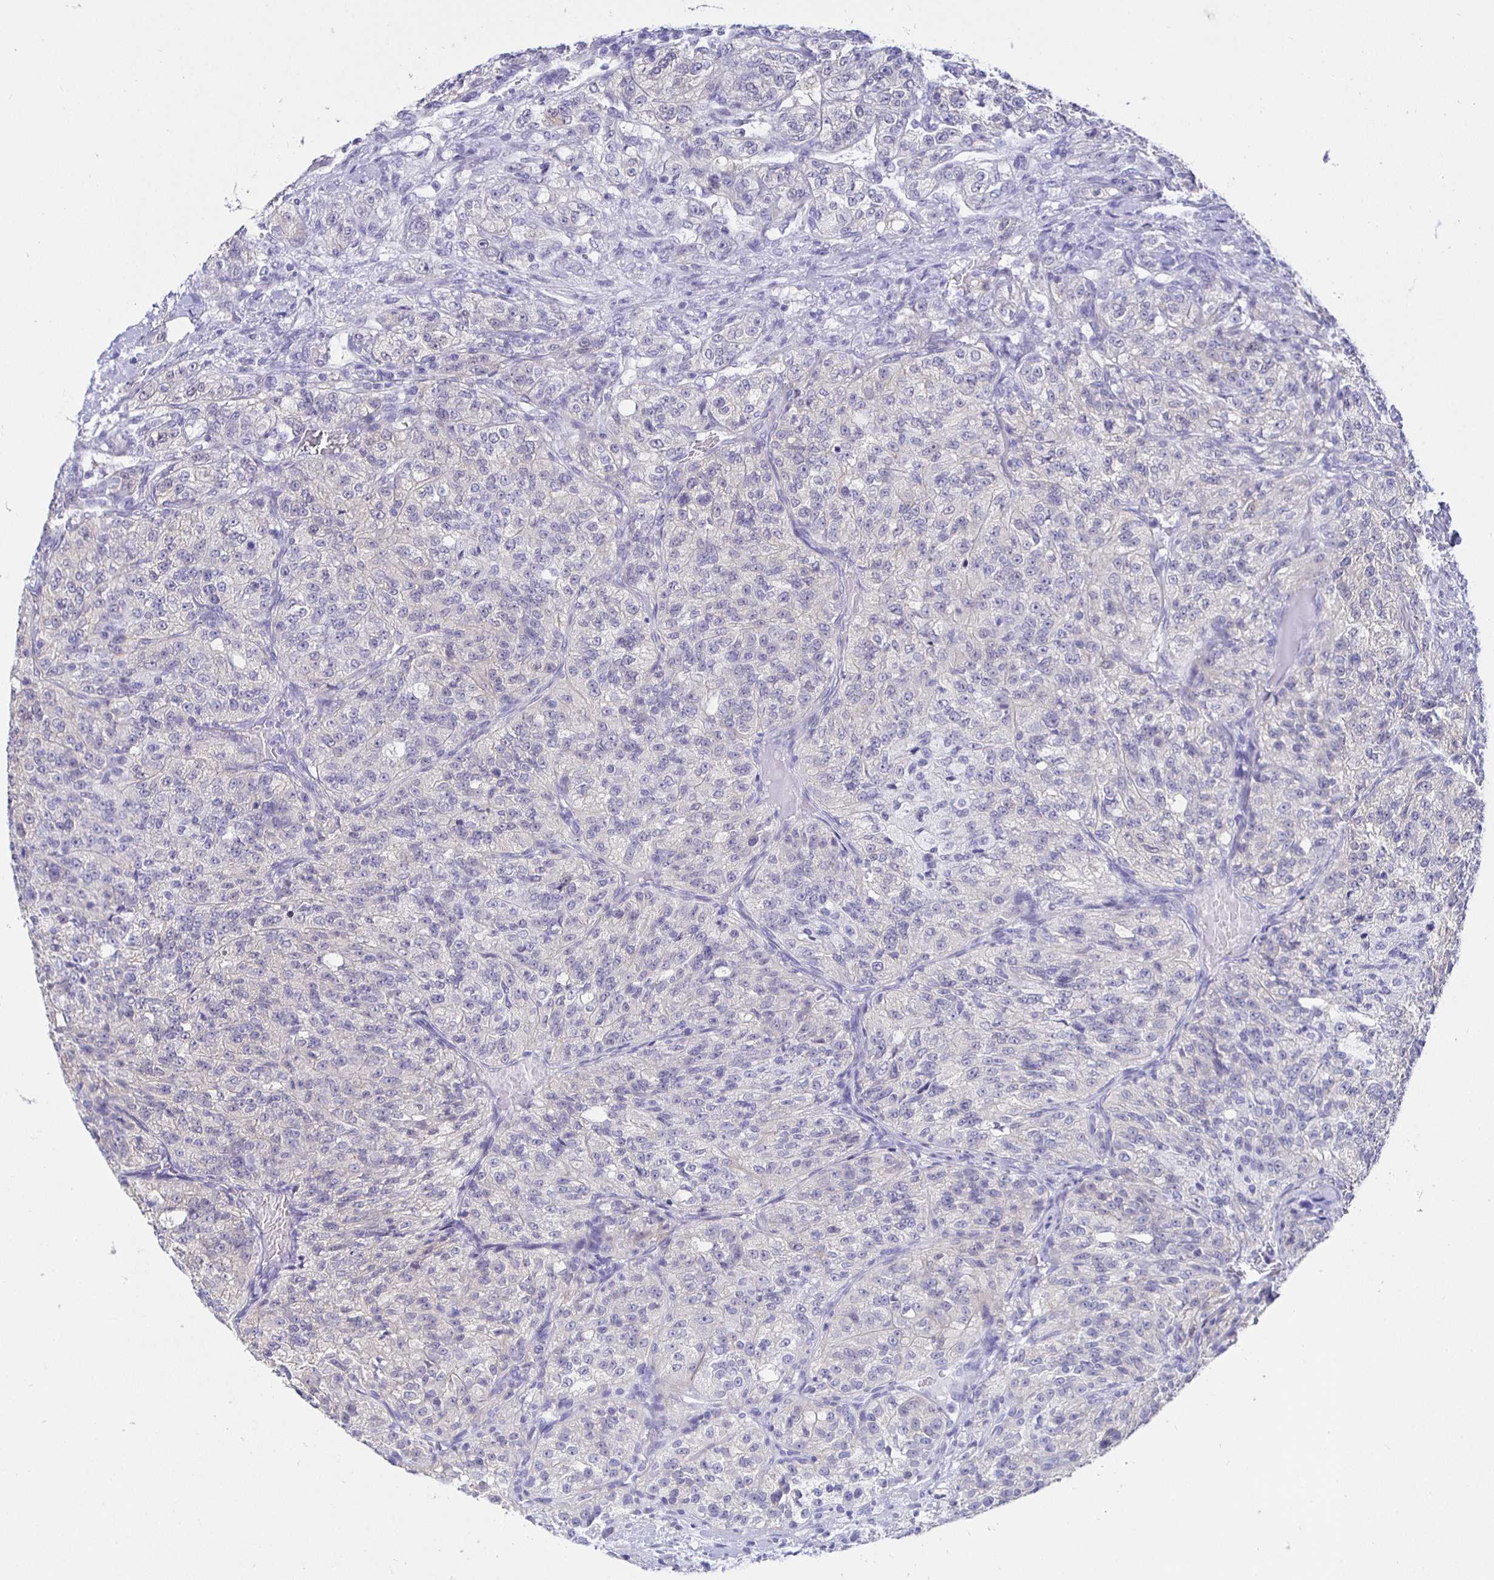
{"staining": {"intensity": "negative", "quantity": "none", "location": "none"}, "tissue": "renal cancer", "cell_type": "Tumor cells", "image_type": "cancer", "snomed": [{"axis": "morphology", "description": "Adenocarcinoma, NOS"}, {"axis": "topography", "description": "Kidney"}], "caption": "Immunohistochemical staining of human renal adenocarcinoma shows no significant staining in tumor cells. Brightfield microscopy of immunohistochemistry stained with DAB (3,3'-diaminobenzidine) (brown) and hematoxylin (blue), captured at high magnification.", "gene": "HSPA4L", "patient": {"sex": "female", "age": 63}}